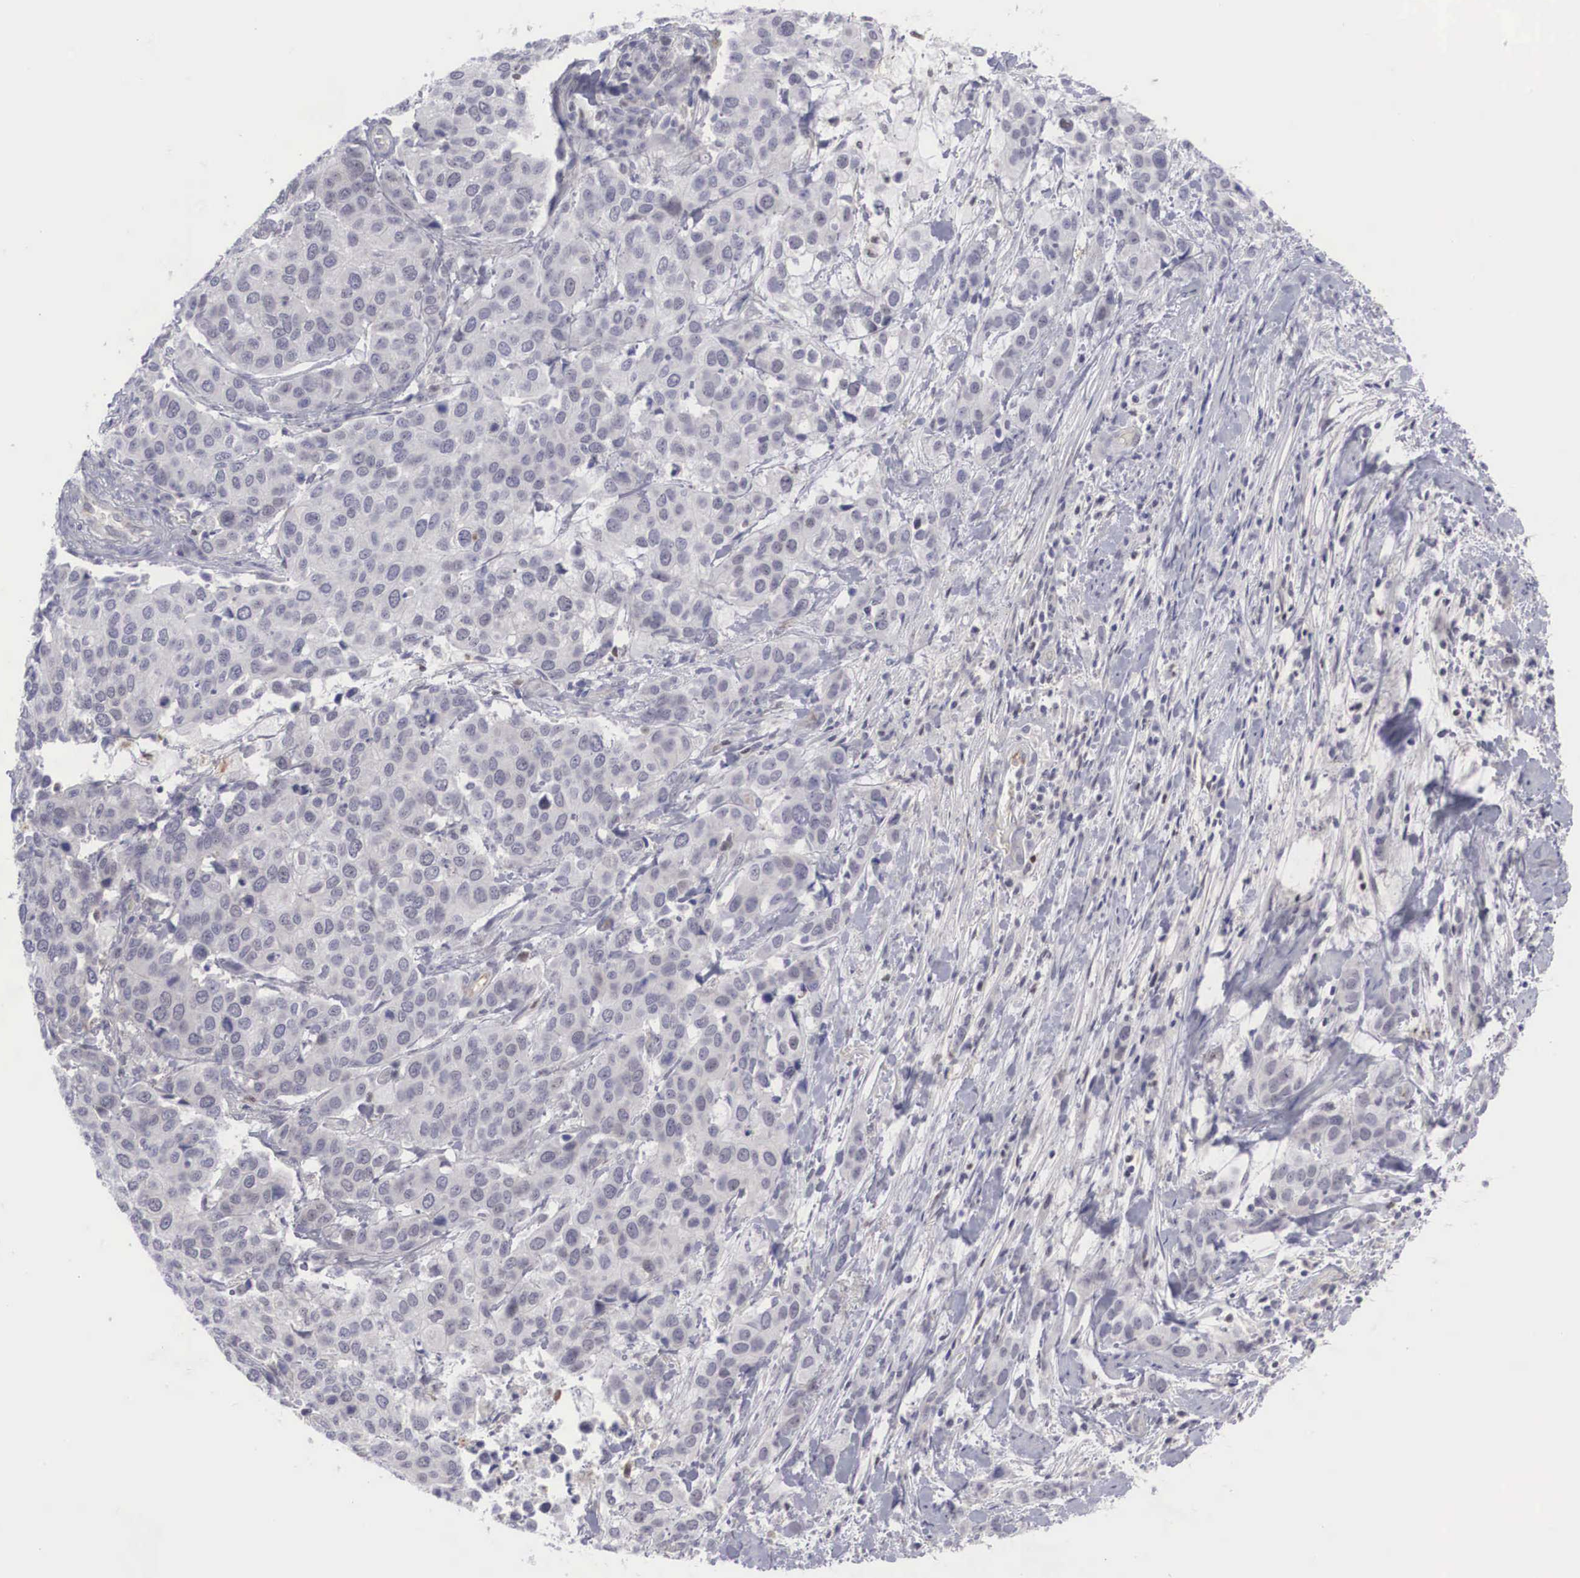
{"staining": {"intensity": "negative", "quantity": "none", "location": "none"}, "tissue": "cervical cancer", "cell_type": "Tumor cells", "image_type": "cancer", "snomed": [{"axis": "morphology", "description": "Squamous cell carcinoma, NOS"}, {"axis": "topography", "description": "Cervix"}], "caption": "Tumor cells show no significant protein positivity in squamous cell carcinoma (cervical).", "gene": "RBPJ", "patient": {"sex": "female", "age": 54}}